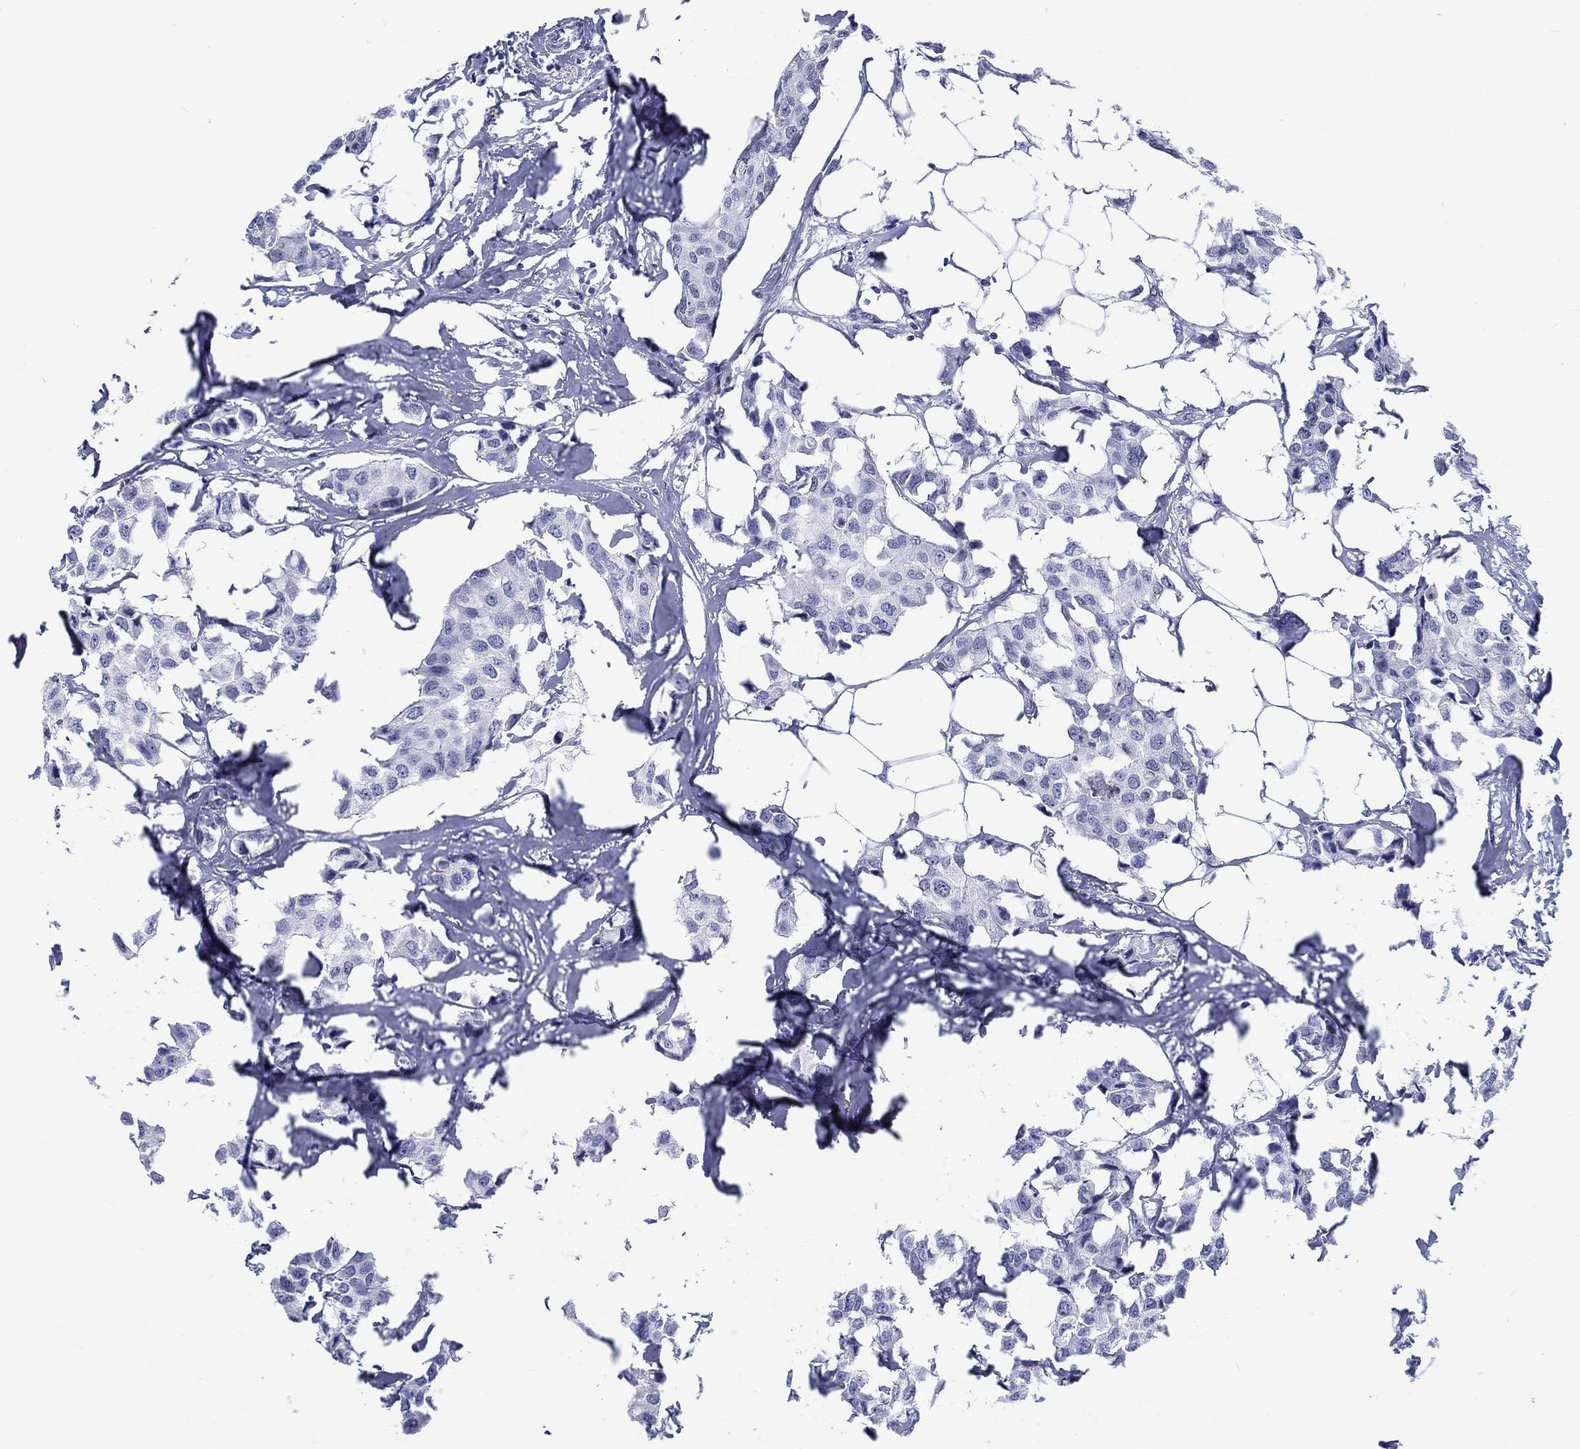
{"staining": {"intensity": "negative", "quantity": "none", "location": "none"}, "tissue": "breast cancer", "cell_type": "Tumor cells", "image_type": "cancer", "snomed": [{"axis": "morphology", "description": "Duct carcinoma"}, {"axis": "topography", "description": "Breast"}], "caption": "DAB (3,3'-diaminobenzidine) immunohistochemical staining of invasive ductal carcinoma (breast) reveals no significant positivity in tumor cells.", "gene": "H1-1", "patient": {"sex": "female", "age": 80}}